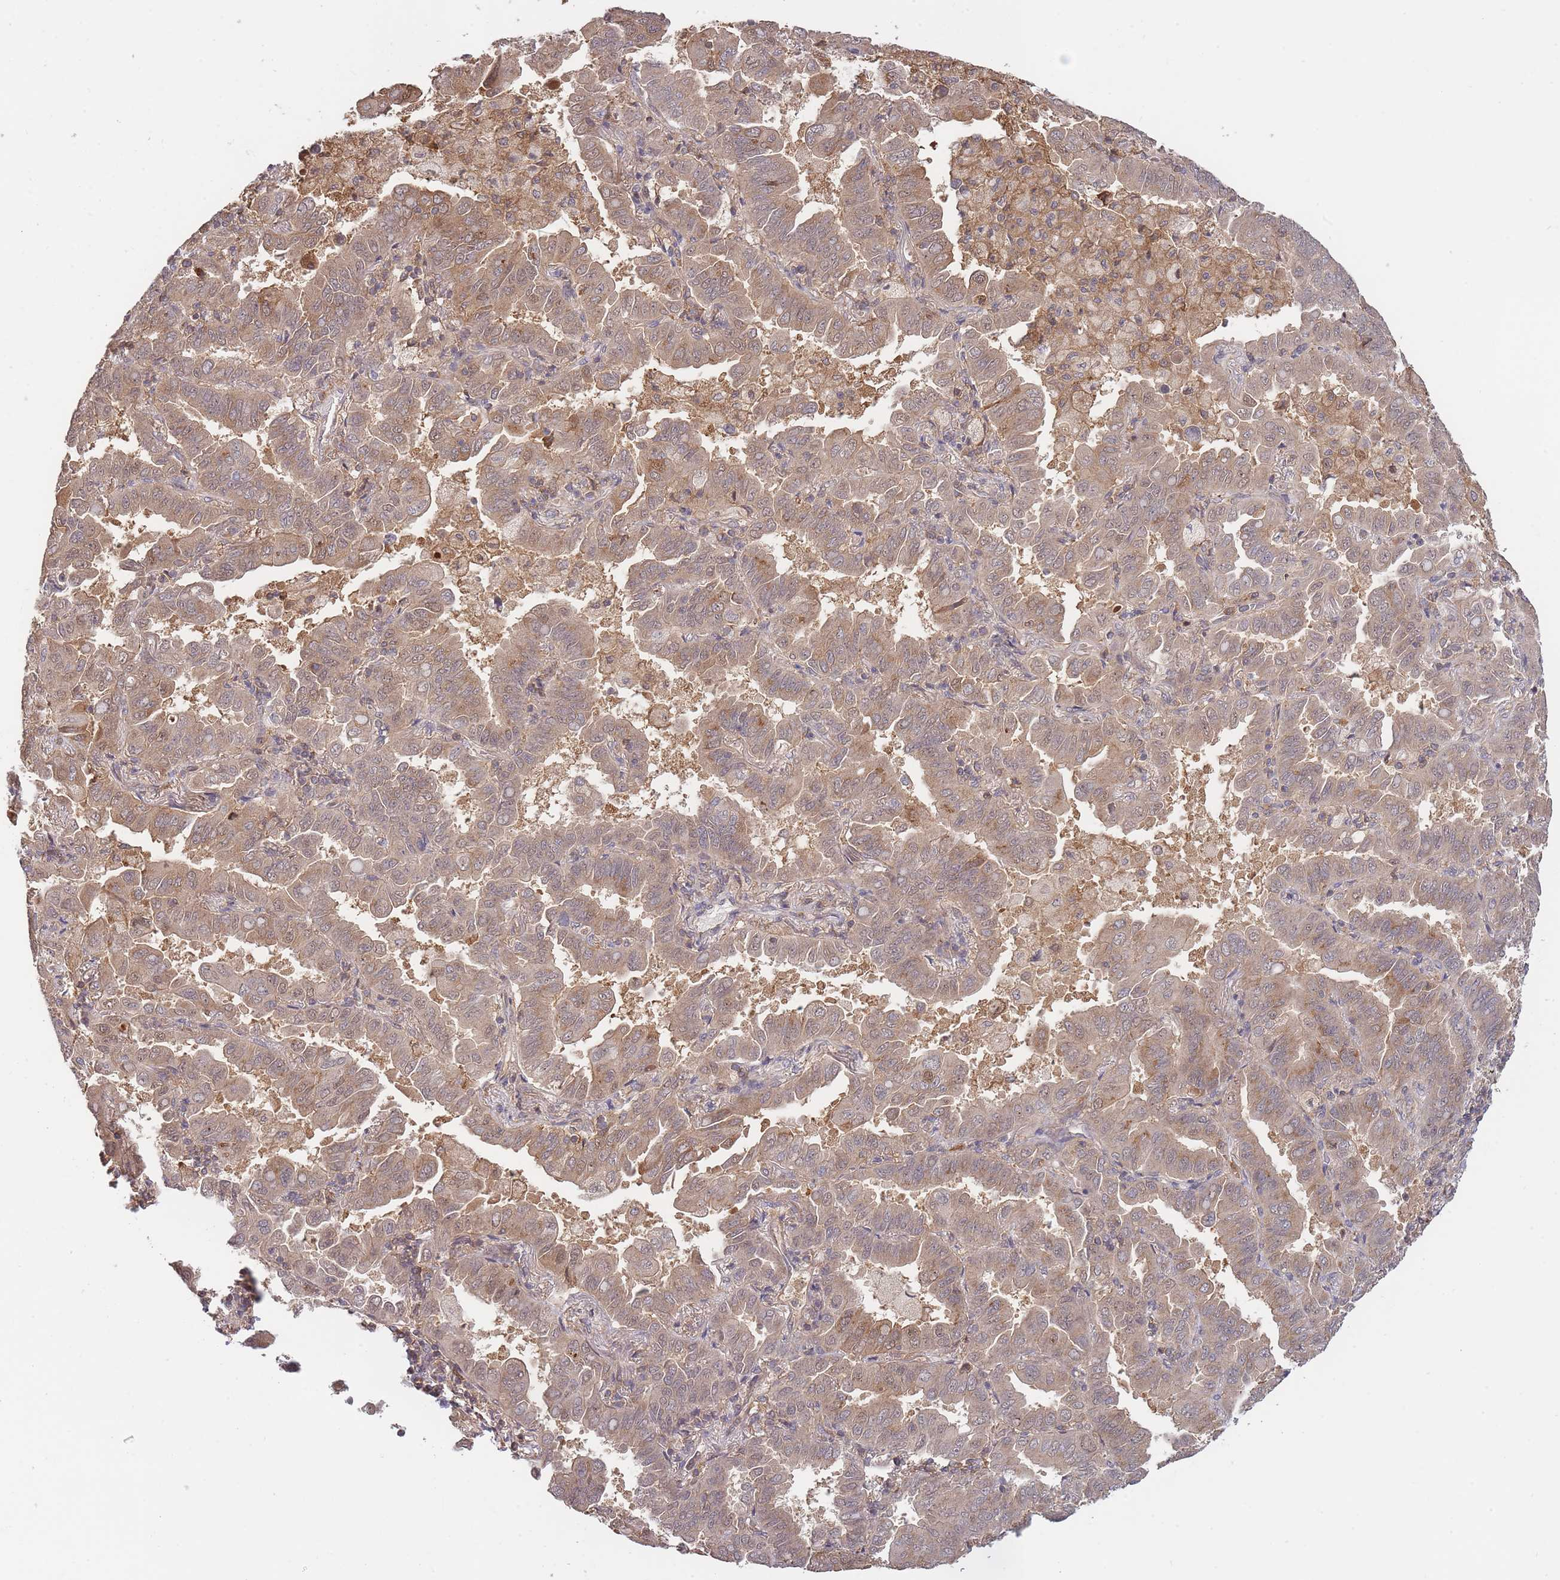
{"staining": {"intensity": "weak", "quantity": "25%-75%", "location": "cytoplasmic/membranous"}, "tissue": "lung cancer", "cell_type": "Tumor cells", "image_type": "cancer", "snomed": [{"axis": "morphology", "description": "Adenocarcinoma, NOS"}, {"axis": "topography", "description": "Lung"}], "caption": "This is an image of immunohistochemistry staining of adenocarcinoma (lung), which shows weak positivity in the cytoplasmic/membranous of tumor cells.", "gene": "ZNF304", "patient": {"sex": "male", "age": 64}}